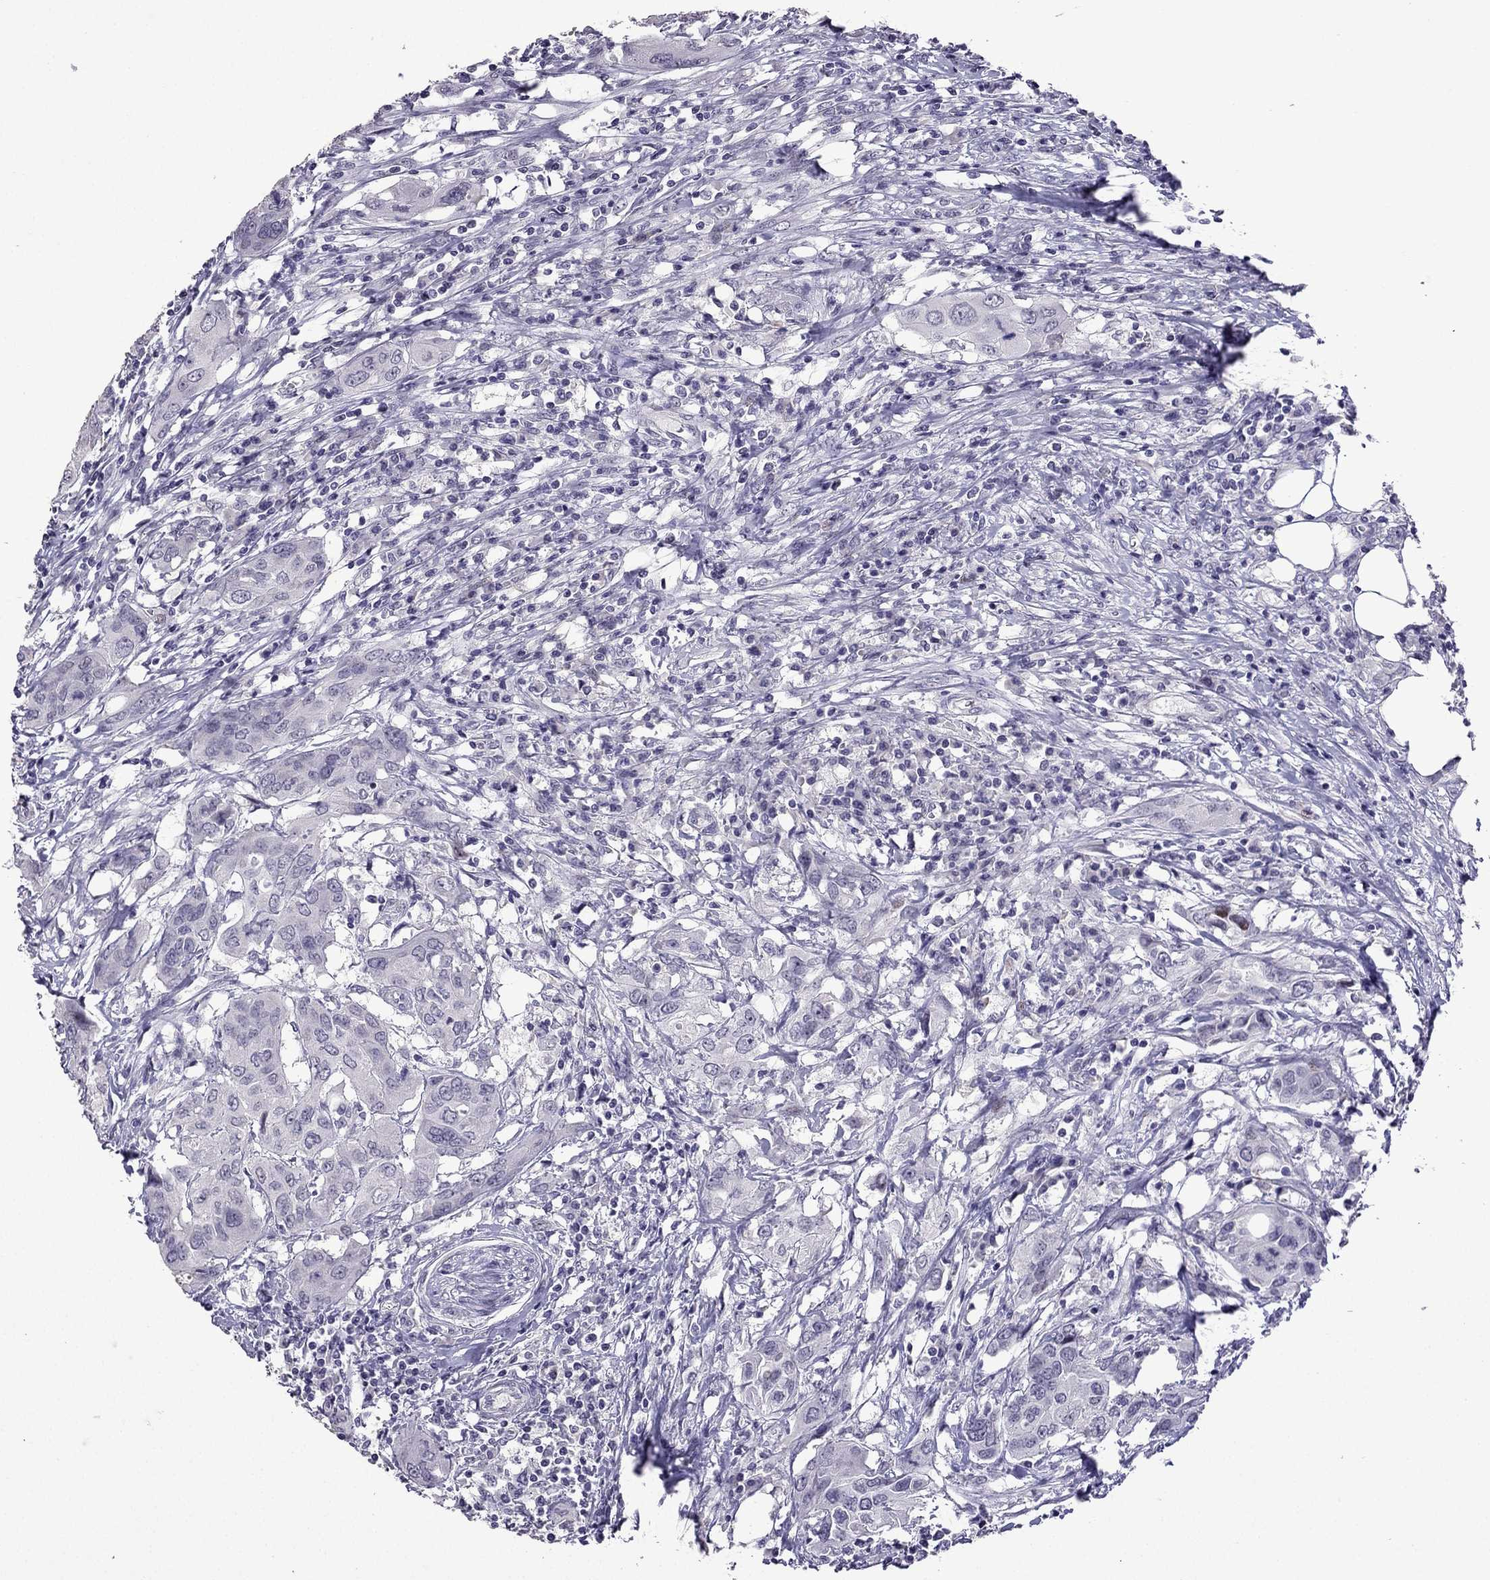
{"staining": {"intensity": "negative", "quantity": "none", "location": "none"}, "tissue": "urothelial cancer", "cell_type": "Tumor cells", "image_type": "cancer", "snomed": [{"axis": "morphology", "description": "Urothelial carcinoma, NOS"}, {"axis": "morphology", "description": "Urothelial carcinoma, High grade"}, {"axis": "topography", "description": "Urinary bladder"}], "caption": "This is a histopathology image of IHC staining of urothelial cancer, which shows no staining in tumor cells. The staining is performed using DAB brown chromogen with nuclei counter-stained in using hematoxylin.", "gene": "TTN", "patient": {"sex": "male", "age": 63}}